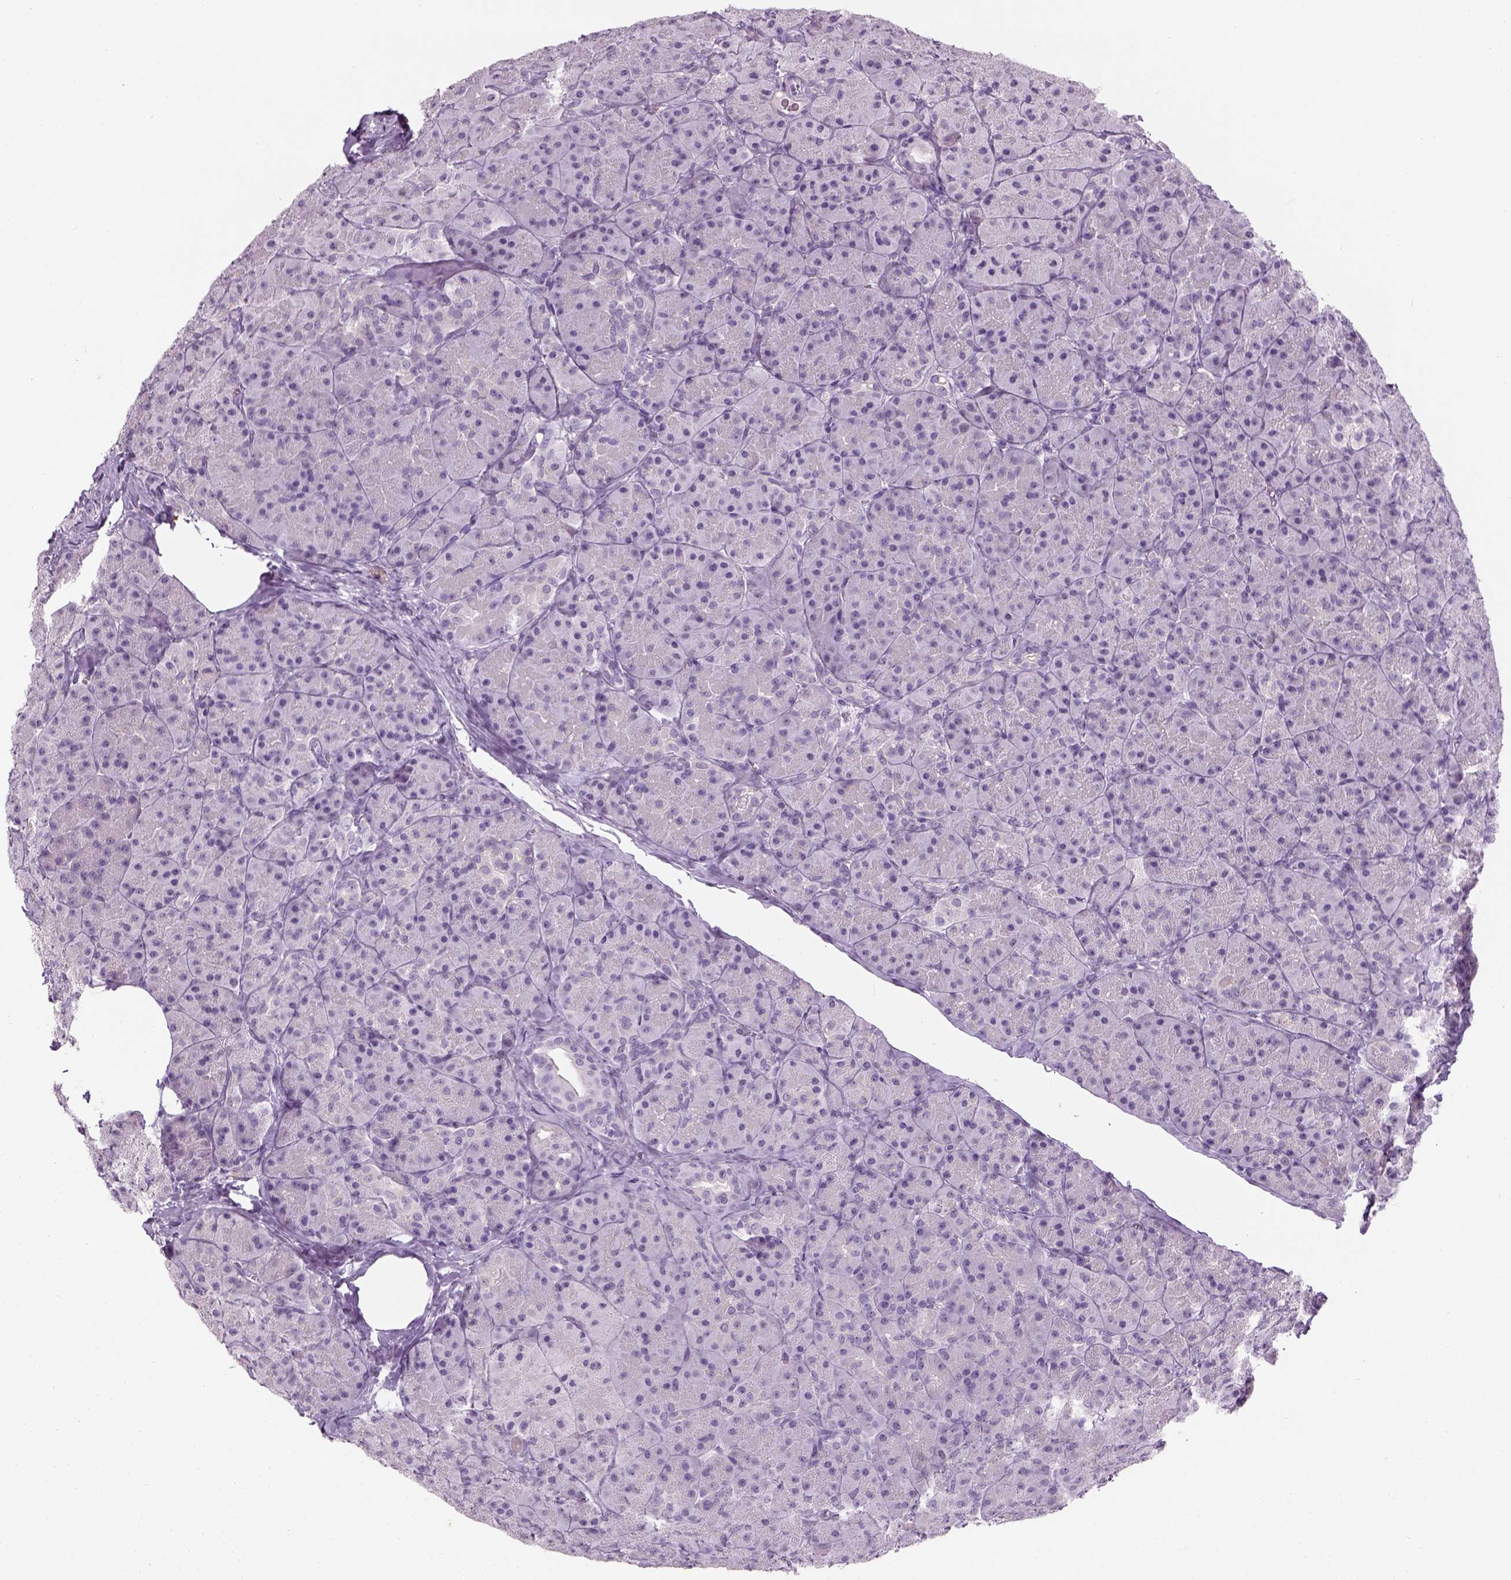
{"staining": {"intensity": "negative", "quantity": "none", "location": "none"}, "tissue": "pancreas", "cell_type": "Exocrine glandular cells", "image_type": "normal", "snomed": [{"axis": "morphology", "description": "Normal tissue, NOS"}, {"axis": "topography", "description": "Pancreas"}], "caption": "Histopathology image shows no significant protein staining in exocrine glandular cells of benign pancreas. (DAB (3,3'-diaminobenzidine) immunohistochemistry, high magnification).", "gene": "TH", "patient": {"sex": "male", "age": 57}}